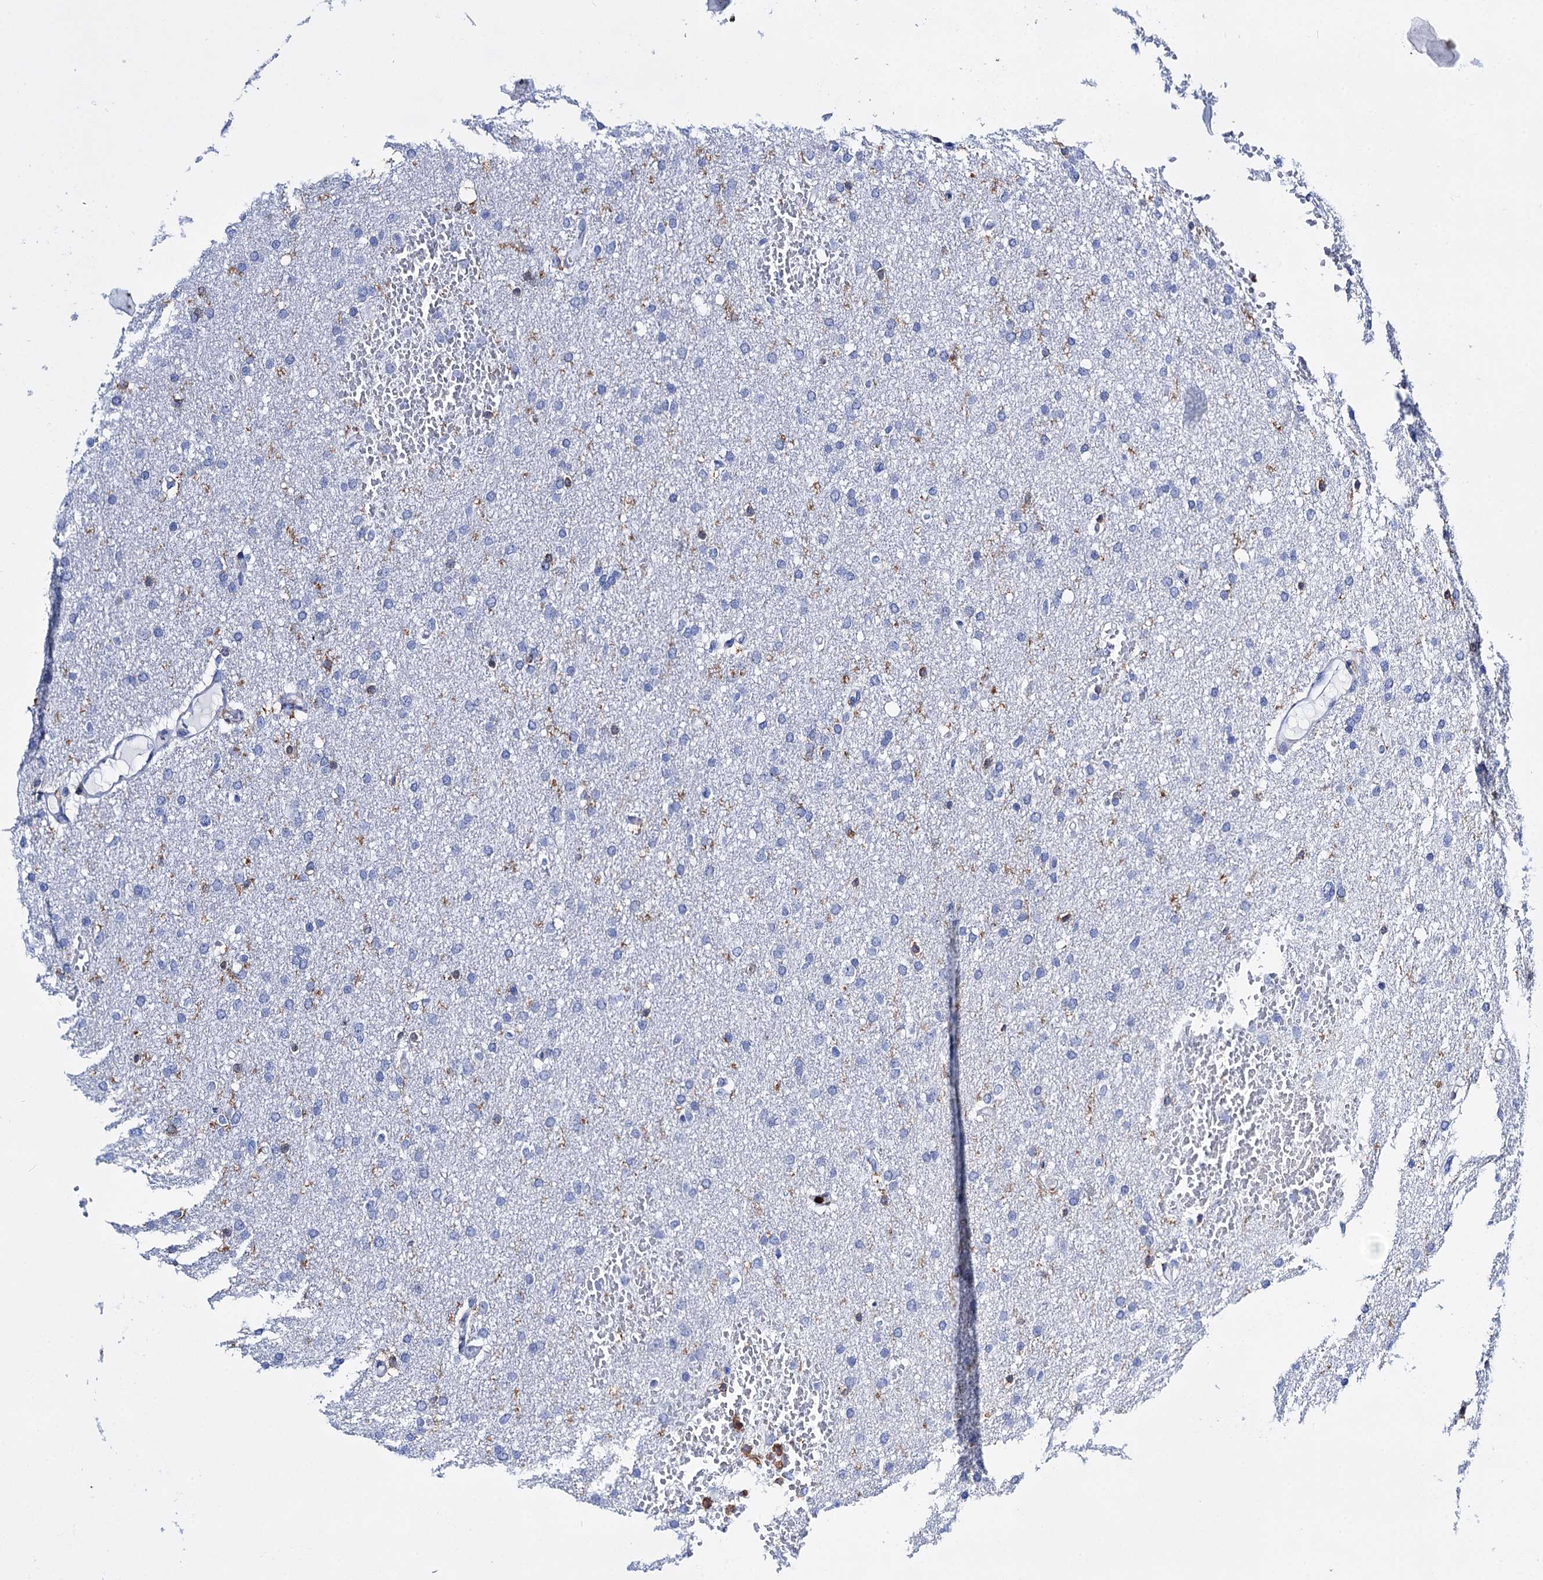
{"staining": {"intensity": "negative", "quantity": "none", "location": "none"}, "tissue": "glioma", "cell_type": "Tumor cells", "image_type": "cancer", "snomed": [{"axis": "morphology", "description": "Glioma, malignant, High grade"}, {"axis": "topography", "description": "Cerebral cortex"}], "caption": "The immunohistochemistry image has no significant positivity in tumor cells of high-grade glioma (malignant) tissue.", "gene": "DEF6", "patient": {"sex": "female", "age": 36}}